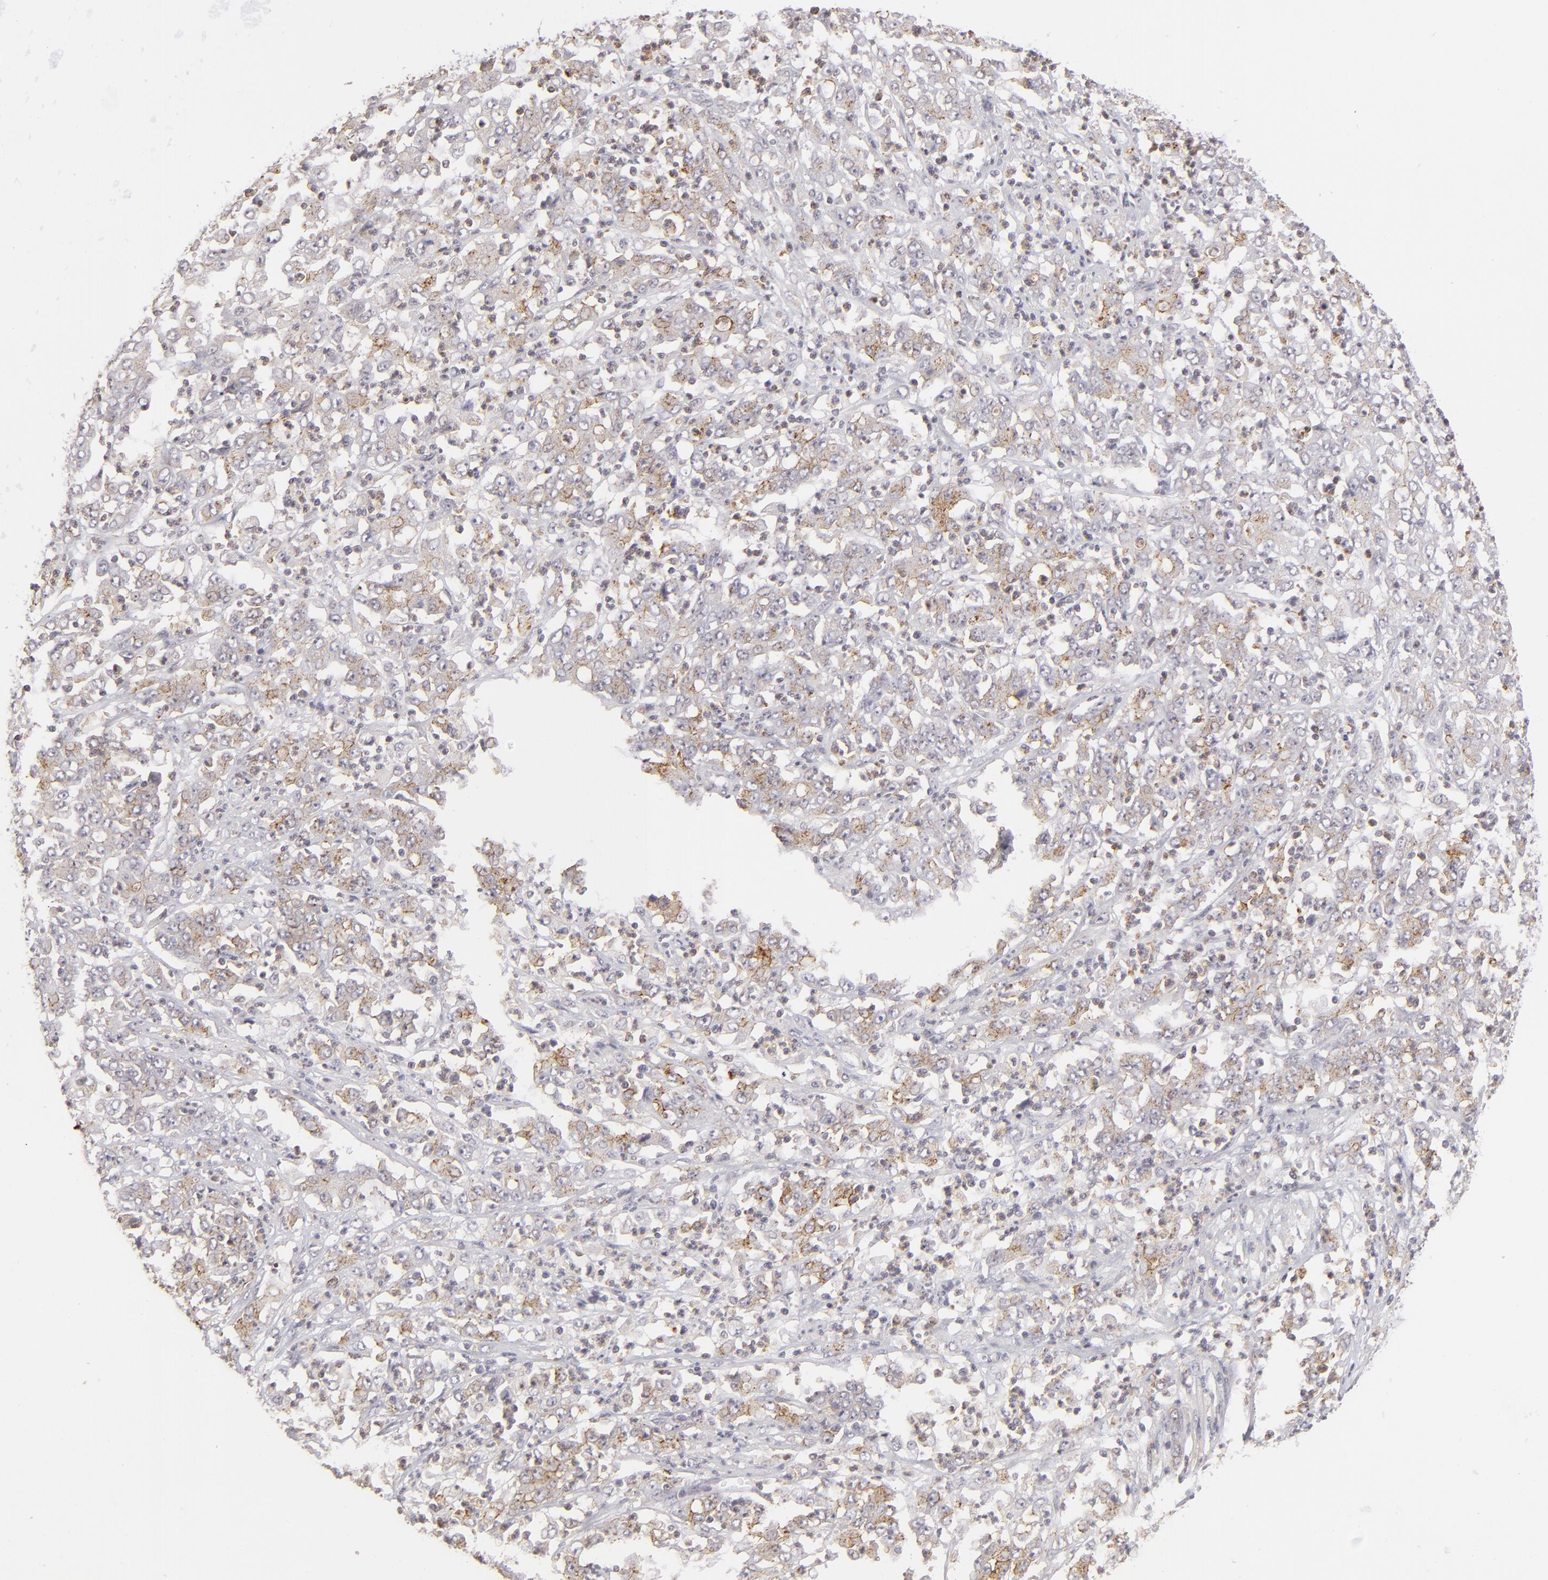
{"staining": {"intensity": "weak", "quantity": "<25%", "location": "cytoplasmic/membranous"}, "tissue": "stomach cancer", "cell_type": "Tumor cells", "image_type": "cancer", "snomed": [{"axis": "morphology", "description": "Adenocarcinoma, NOS"}, {"axis": "topography", "description": "Stomach, lower"}], "caption": "The immunohistochemistry photomicrograph has no significant staining in tumor cells of stomach adenocarcinoma tissue.", "gene": "CLDN2", "patient": {"sex": "female", "age": 71}}